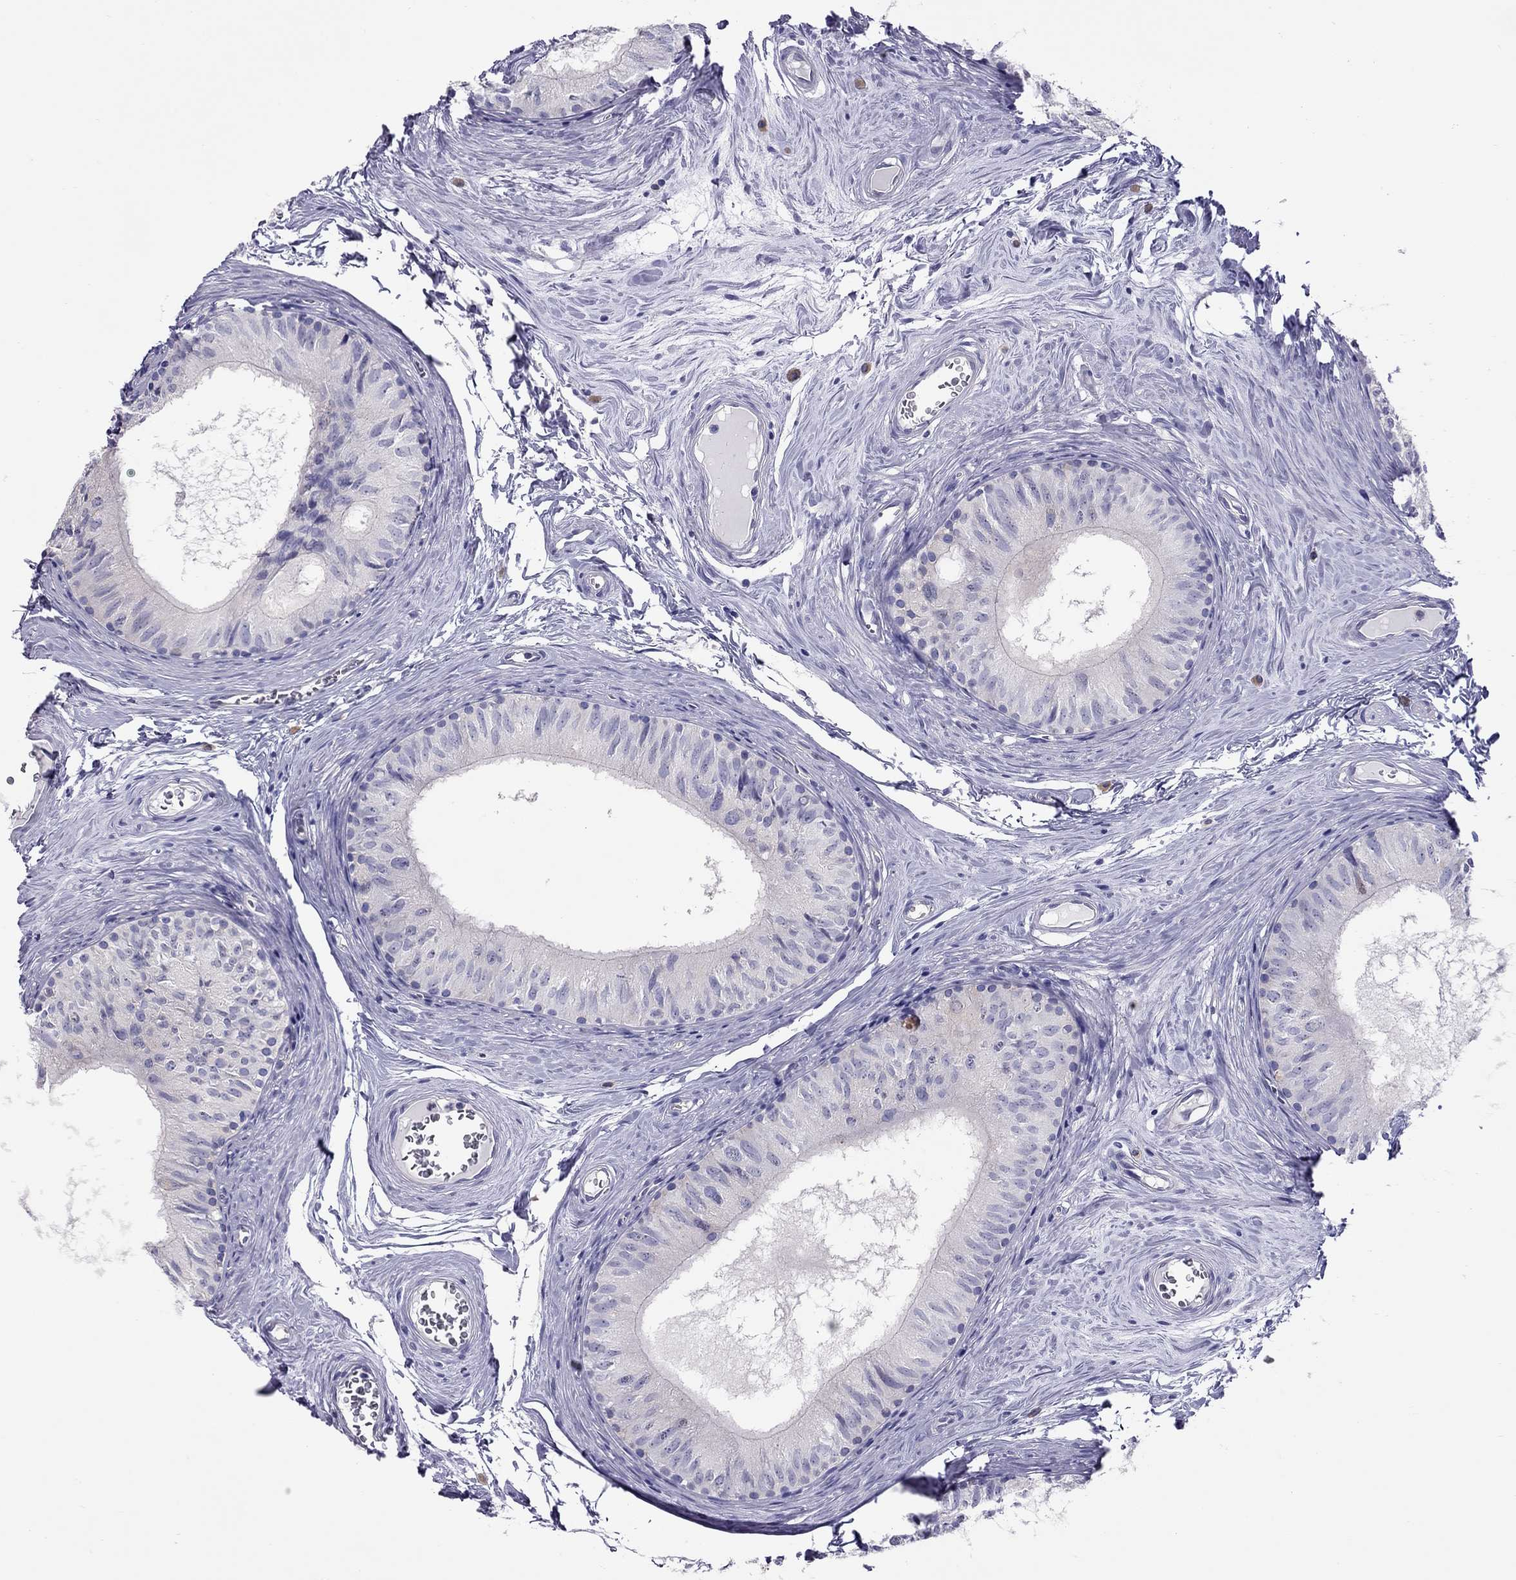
{"staining": {"intensity": "negative", "quantity": "none", "location": "none"}, "tissue": "epididymis", "cell_type": "Glandular cells", "image_type": "normal", "snomed": [{"axis": "morphology", "description": "Normal tissue, NOS"}, {"axis": "topography", "description": "Epididymis"}], "caption": "This is an immunohistochemistry (IHC) micrograph of benign epididymis. There is no positivity in glandular cells.", "gene": "ALOX15B", "patient": {"sex": "male", "age": 52}}